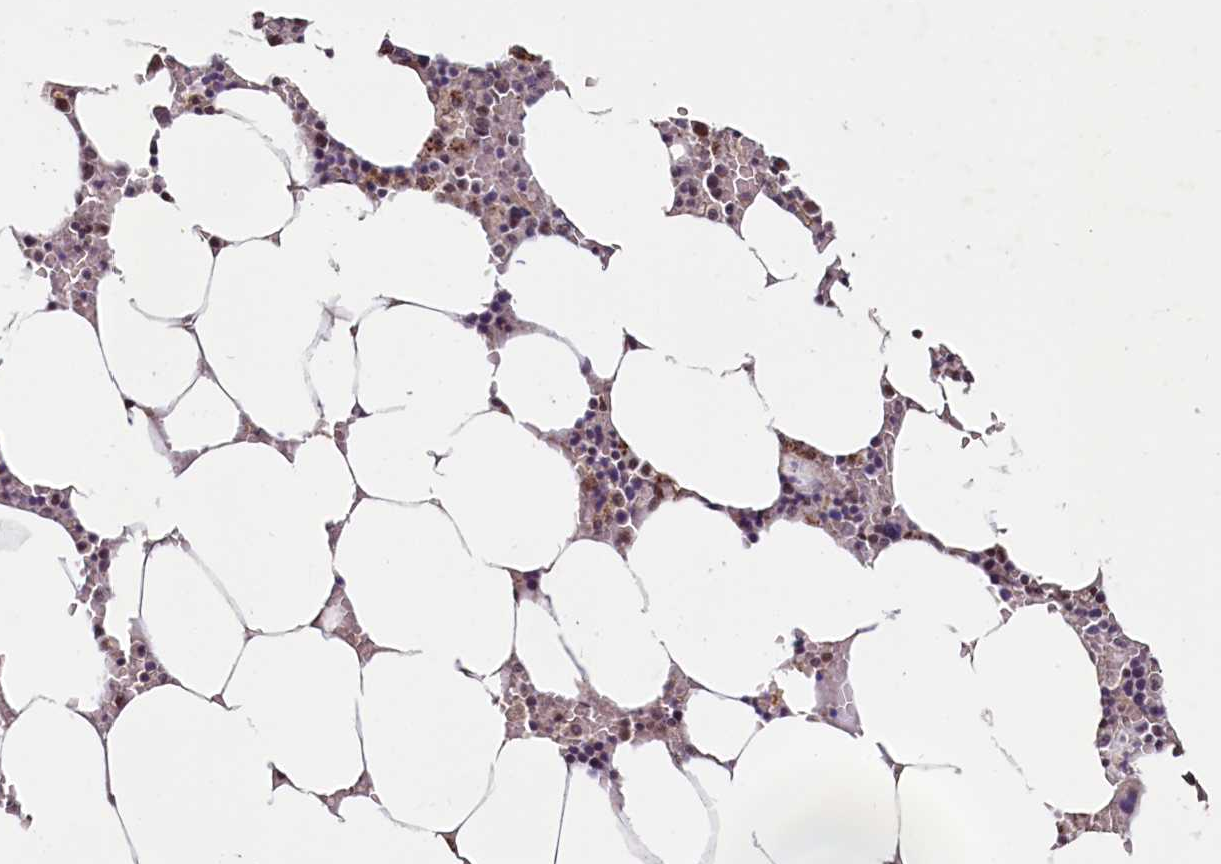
{"staining": {"intensity": "moderate", "quantity": "<25%", "location": "nuclear"}, "tissue": "bone marrow", "cell_type": "Hematopoietic cells", "image_type": "normal", "snomed": [{"axis": "morphology", "description": "Normal tissue, NOS"}, {"axis": "topography", "description": "Bone marrow"}], "caption": "Immunohistochemistry histopathology image of unremarkable human bone marrow stained for a protein (brown), which reveals low levels of moderate nuclear positivity in approximately <25% of hematopoietic cells.", "gene": "PDE6D", "patient": {"sex": "male", "age": 70}}